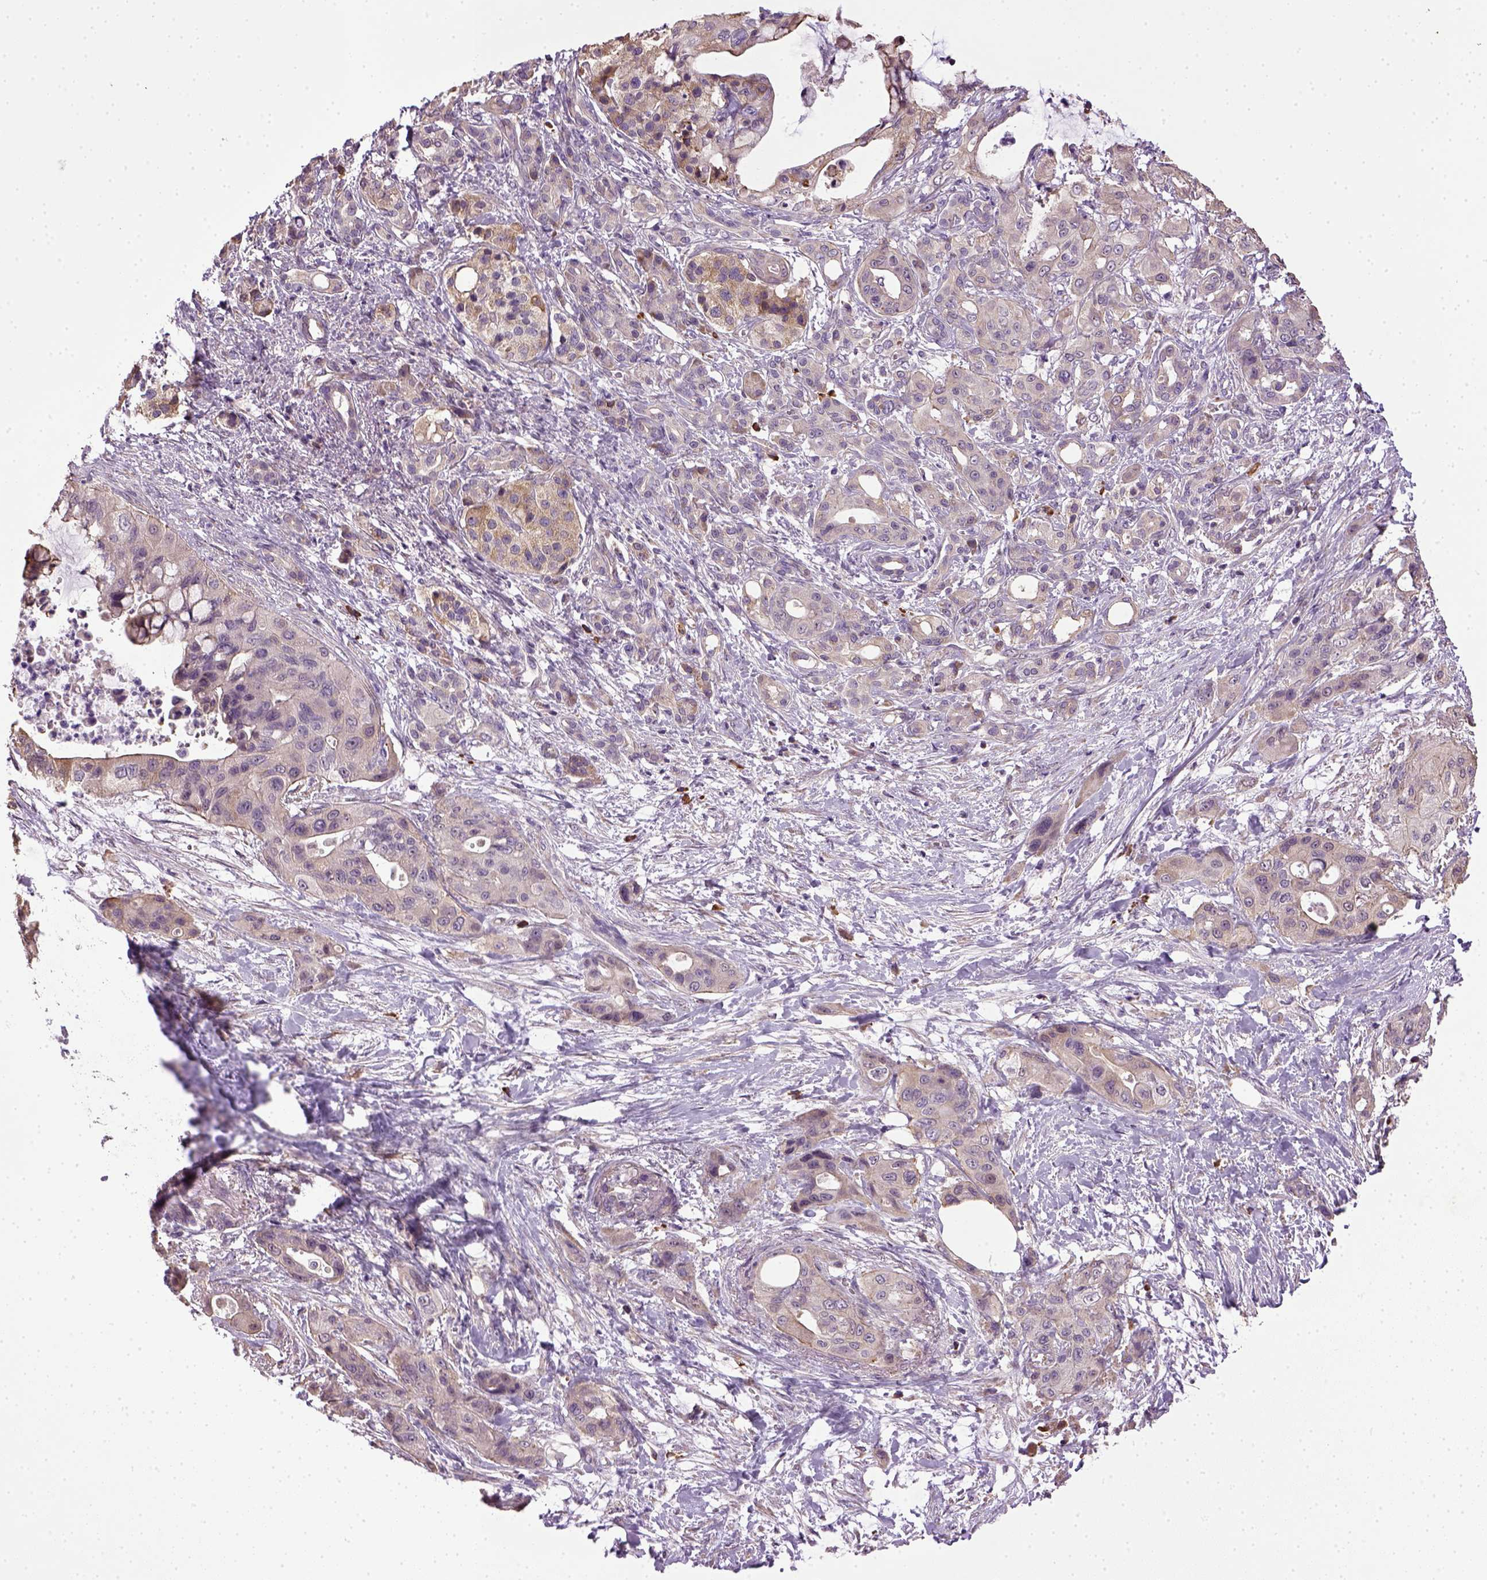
{"staining": {"intensity": "negative", "quantity": "none", "location": "none"}, "tissue": "pancreatic cancer", "cell_type": "Tumor cells", "image_type": "cancer", "snomed": [{"axis": "morphology", "description": "Adenocarcinoma, NOS"}, {"axis": "topography", "description": "Pancreas"}], "caption": "An immunohistochemistry (IHC) photomicrograph of adenocarcinoma (pancreatic) is shown. There is no staining in tumor cells of adenocarcinoma (pancreatic). (DAB (3,3'-diaminobenzidine) immunohistochemistry (IHC) with hematoxylin counter stain).", "gene": "TPRG1", "patient": {"sex": "male", "age": 71}}